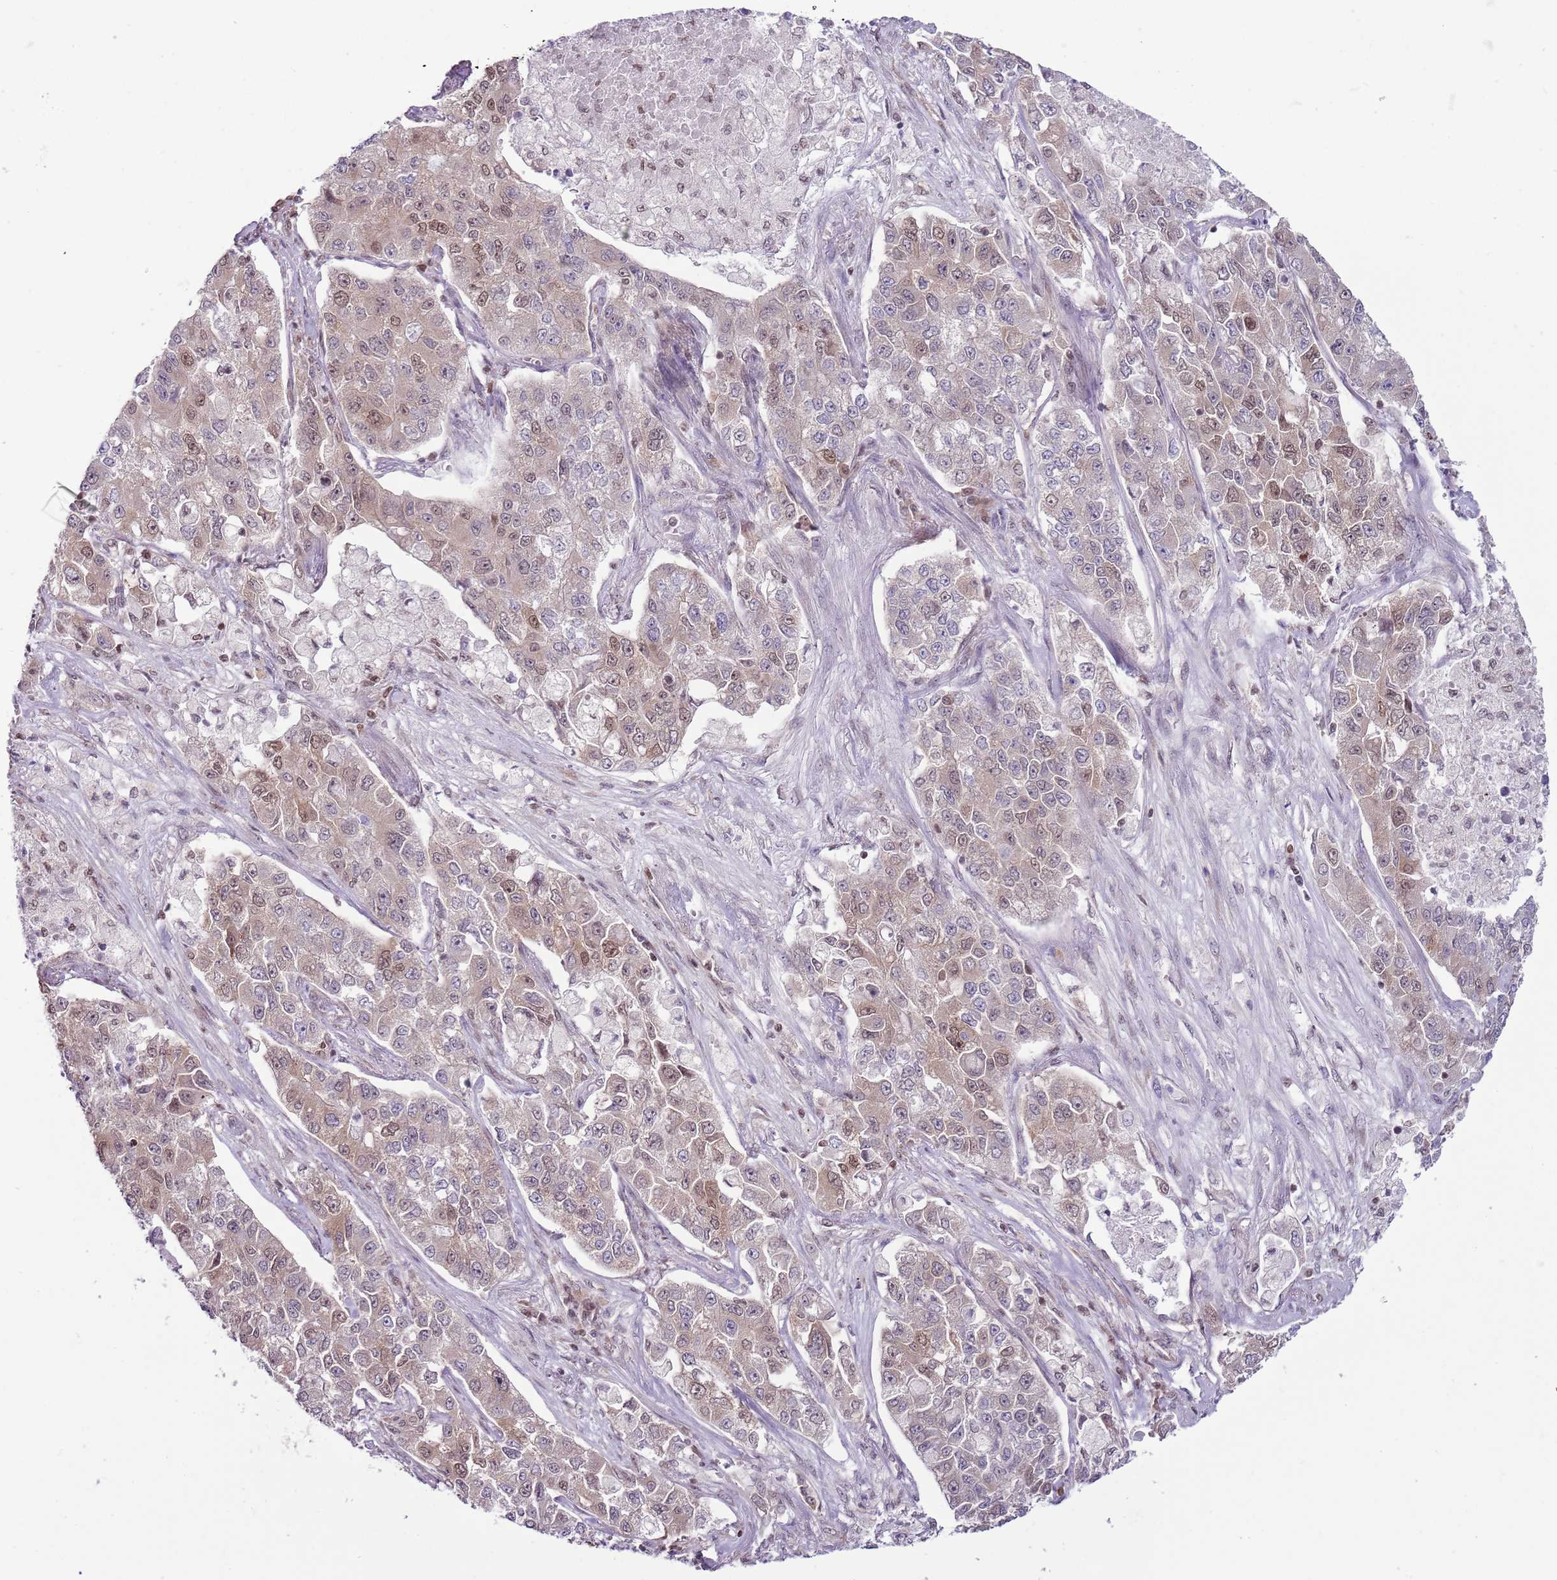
{"staining": {"intensity": "weak", "quantity": "25%-75%", "location": "nuclear"}, "tissue": "lung cancer", "cell_type": "Tumor cells", "image_type": "cancer", "snomed": [{"axis": "morphology", "description": "Adenocarcinoma, NOS"}, {"axis": "topography", "description": "Lung"}], "caption": "Immunohistochemical staining of lung adenocarcinoma exhibits weak nuclear protein expression in approximately 25%-75% of tumor cells.", "gene": "SELENOH", "patient": {"sex": "male", "age": 49}}